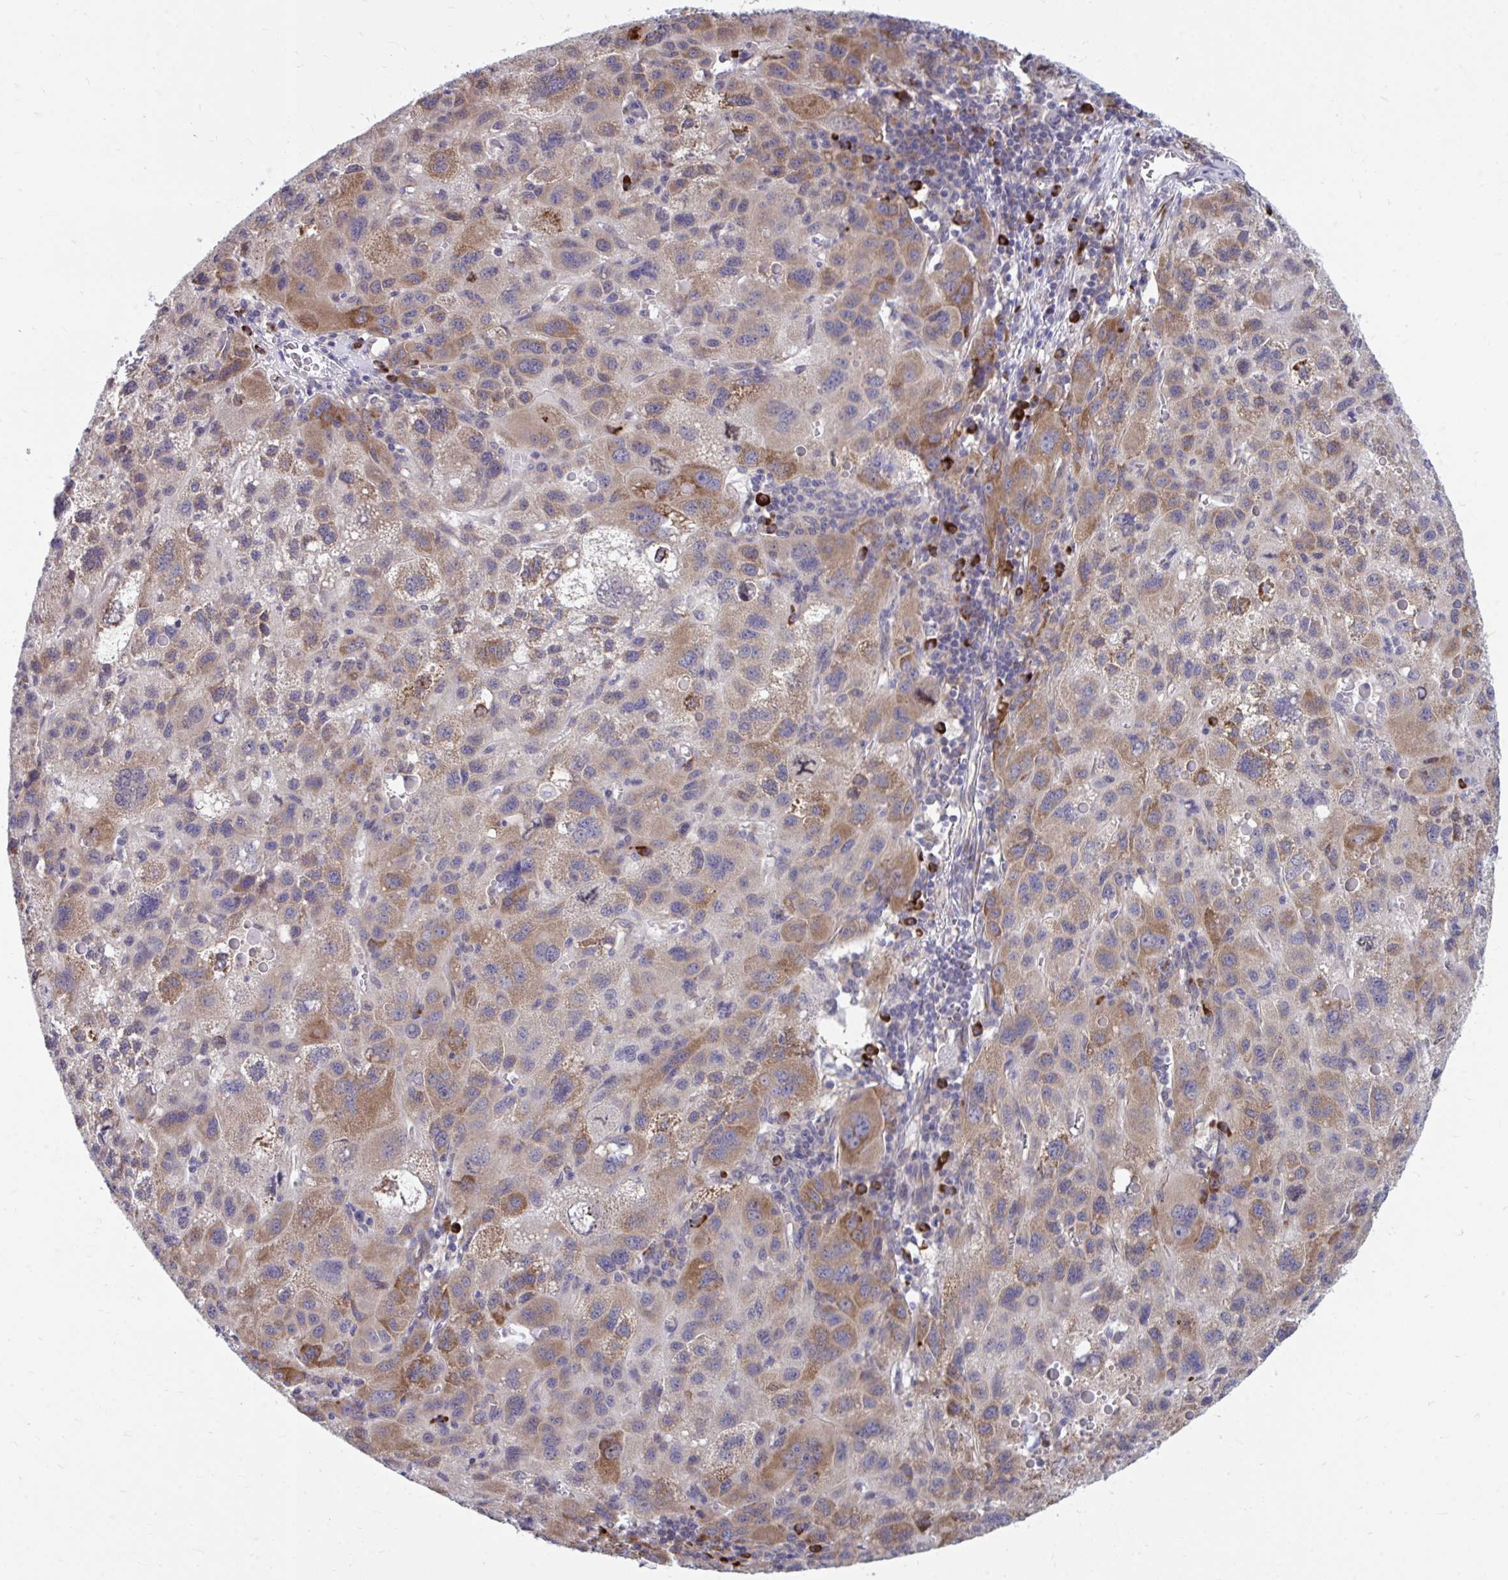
{"staining": {"intensity": "moderate", "quantity": "25%-75%", "location": "cytoplasmic/membranous"}, "tissue": "liver cancer", "cell_type": "Tumor cells", "image_type": "cancer", "snomed": [{"axis": "morphology", "description": "Carcinoma, Hepatocellular, NOS"}, {"axis": "topography", "description": "Liver"}], "caption": "A medium amount of moderate cytoplasmic/membranous positivity is present in approximately 25%-75% of tumor cells in hepatocellular carcinoma (liver) tissue.", "gene": "SELENON", "patient": {"sex": "female", "age": 77}}